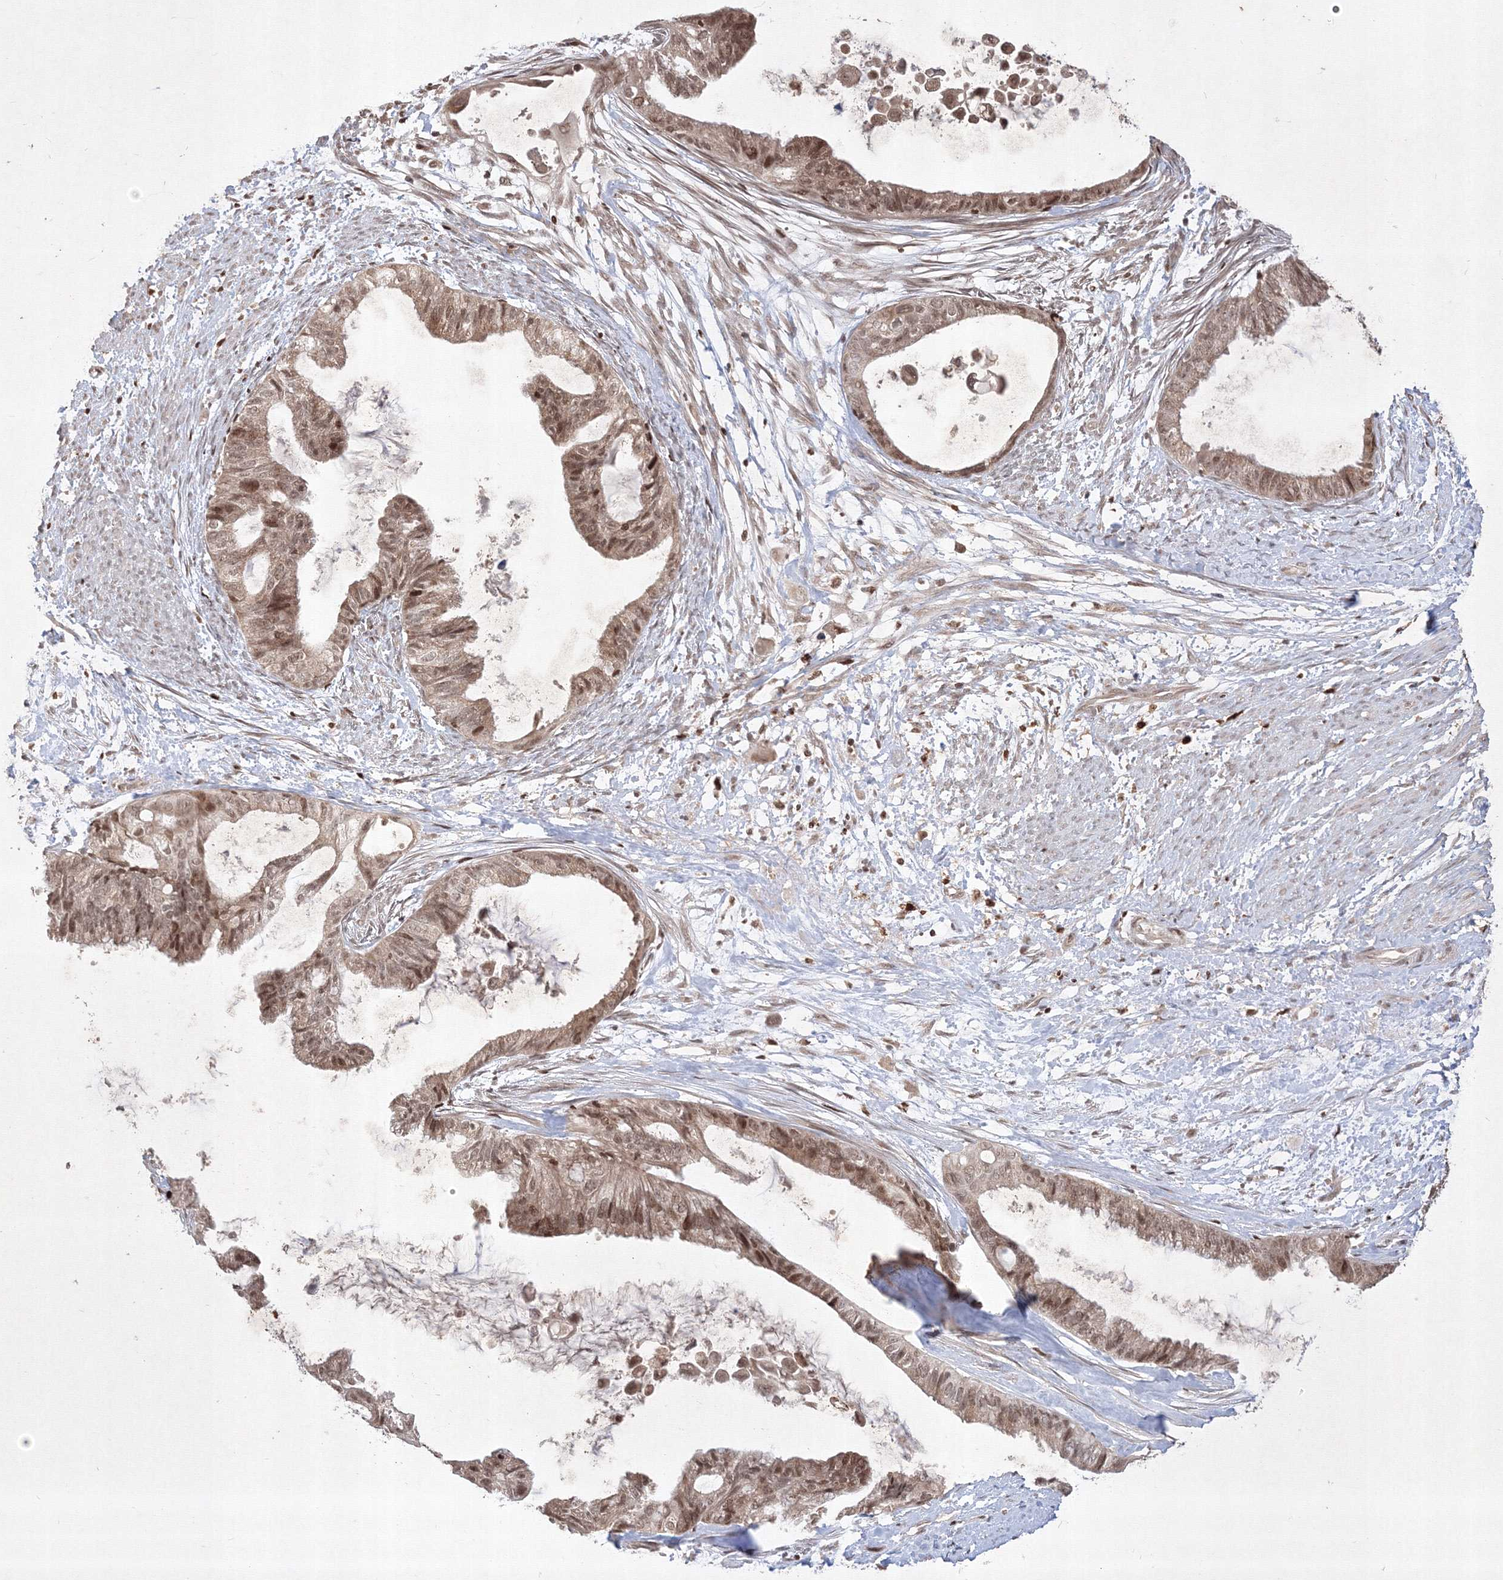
{"staining": {"intensity": "moderate", "quantity": ">75%", "location": "cytoplasmic/membranous,nuclear"}, "tissue": "cervical cancer", "cell_type": "Tumor cells", "image_type": "cancer", "snomed": [{"axis": "morphology", "description": "Normal tissue, NOS"}, {"axis": "morphology", "description": "Adenocarcinoma, NOS"}, {"axis": "topography", "description": "Cervix"}, {"axis": "topography", "description": "Endometrium"}], "caption": "Immunohistochemistry of cervical cancer (adenocarcinoma) displays medium levels of moderate cytoplasmic/membranous and nuclear positivity in about >75% of tumor cells. The staining was performed using DAB (3,3'-diaminobenzidine), with brown indicating positive protein expression. Nuclei are stained blue with hematoxylin.", "gene": "TAB1", "patient": {"sex": "female", "age": 86}}